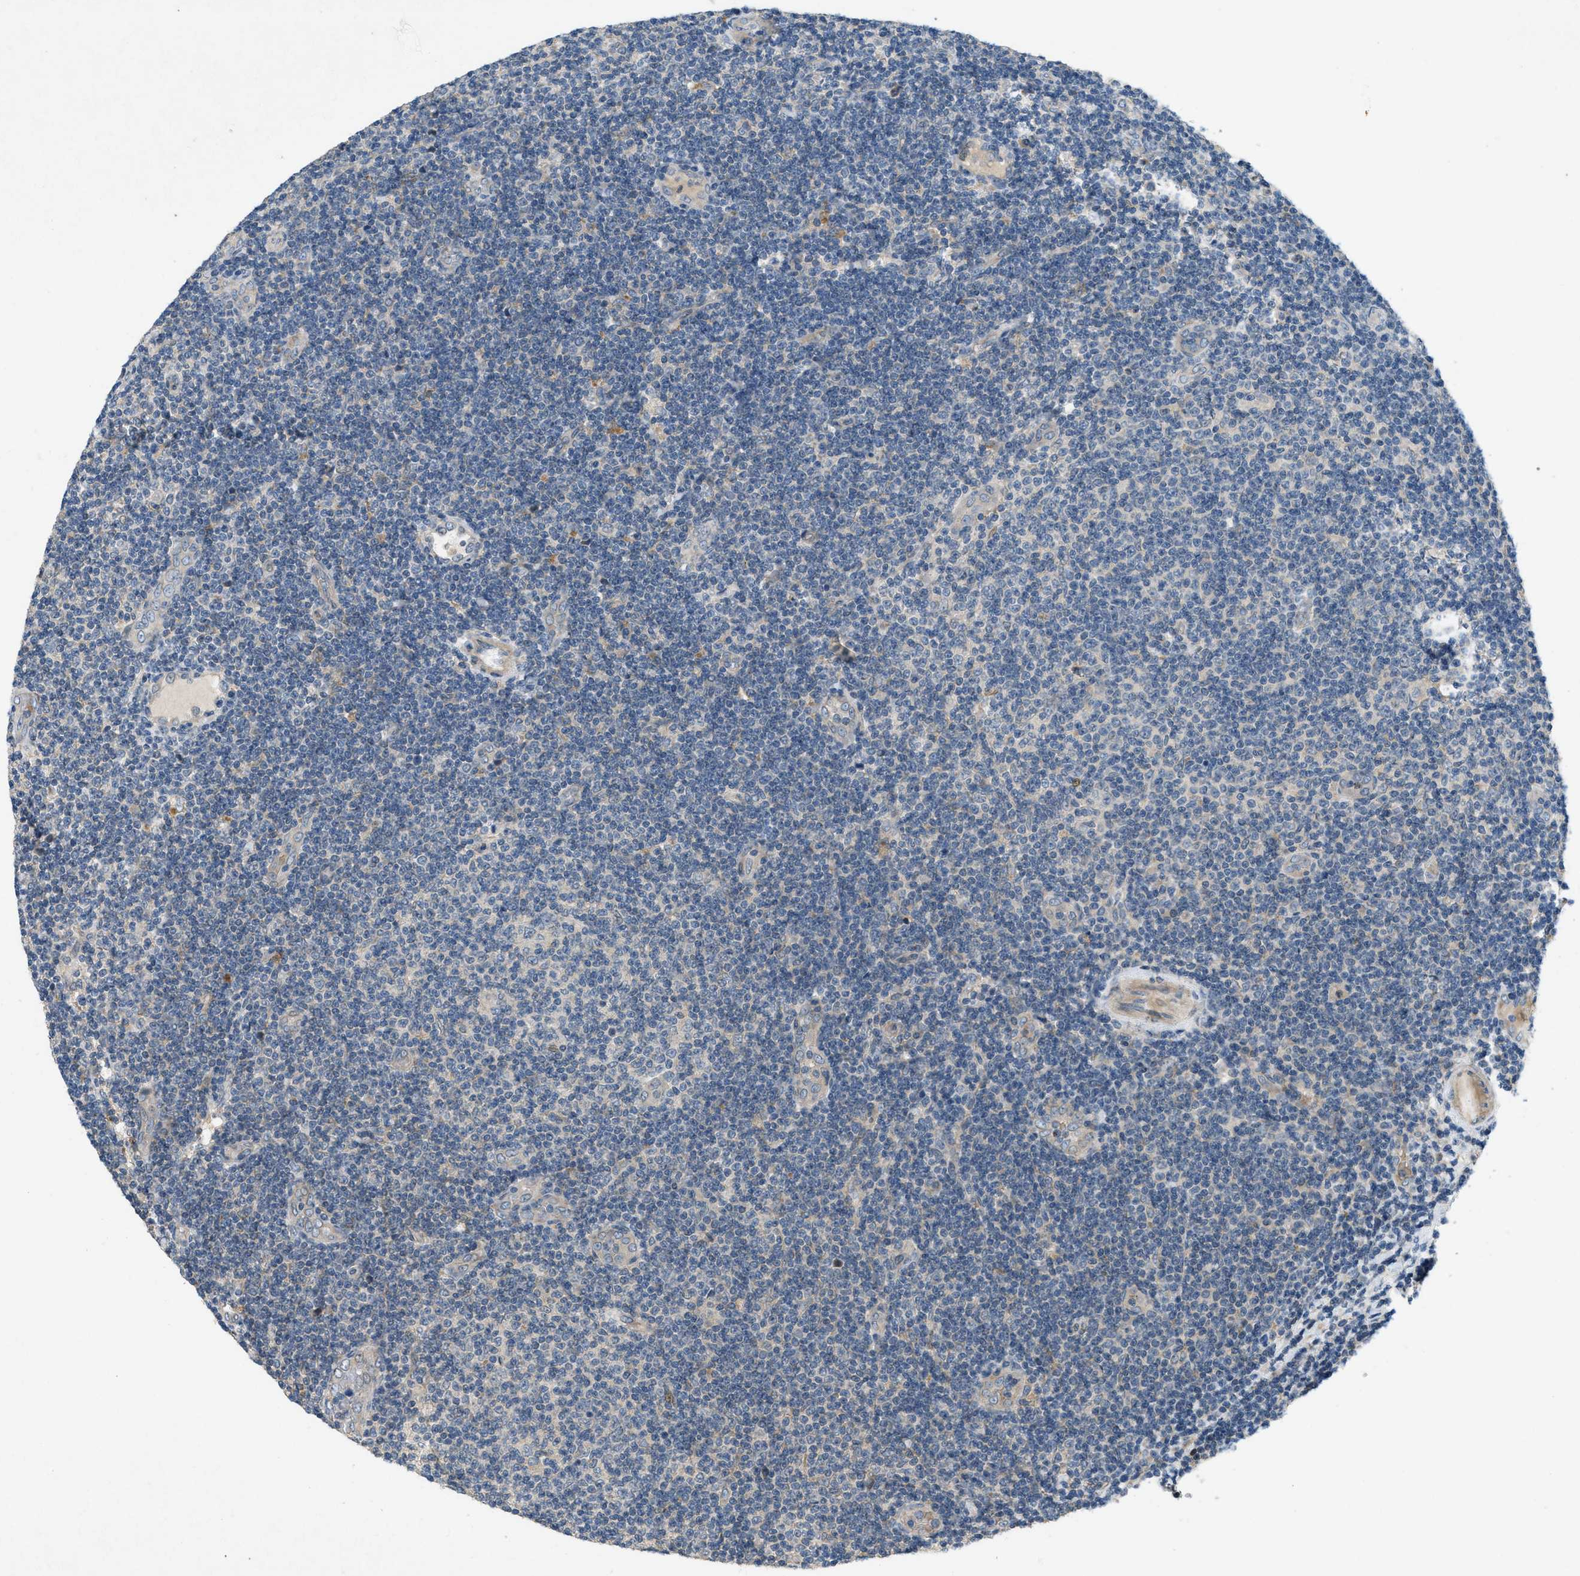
{"staining": {"intensity": "negative", "quantity": "none", "location": "none"}, "tissue": "lymphoma", "cell_type": "Tumor cells", "image_type": "cancer", "snomed": [{"axis": "morphology", "description": "Malignant lymphoma, non-Hodgkin's type, Low grade"}, {"axis": "topography", "description": "Lymph node"}], "caption": "This is an immunohistochemistry image of human low-grade malignant lymphoma, non-Hodgkin's type. There is no expression in tumor cells.", "gene": "ADCY6", "patient": {"sex": "male", "age": 83}}